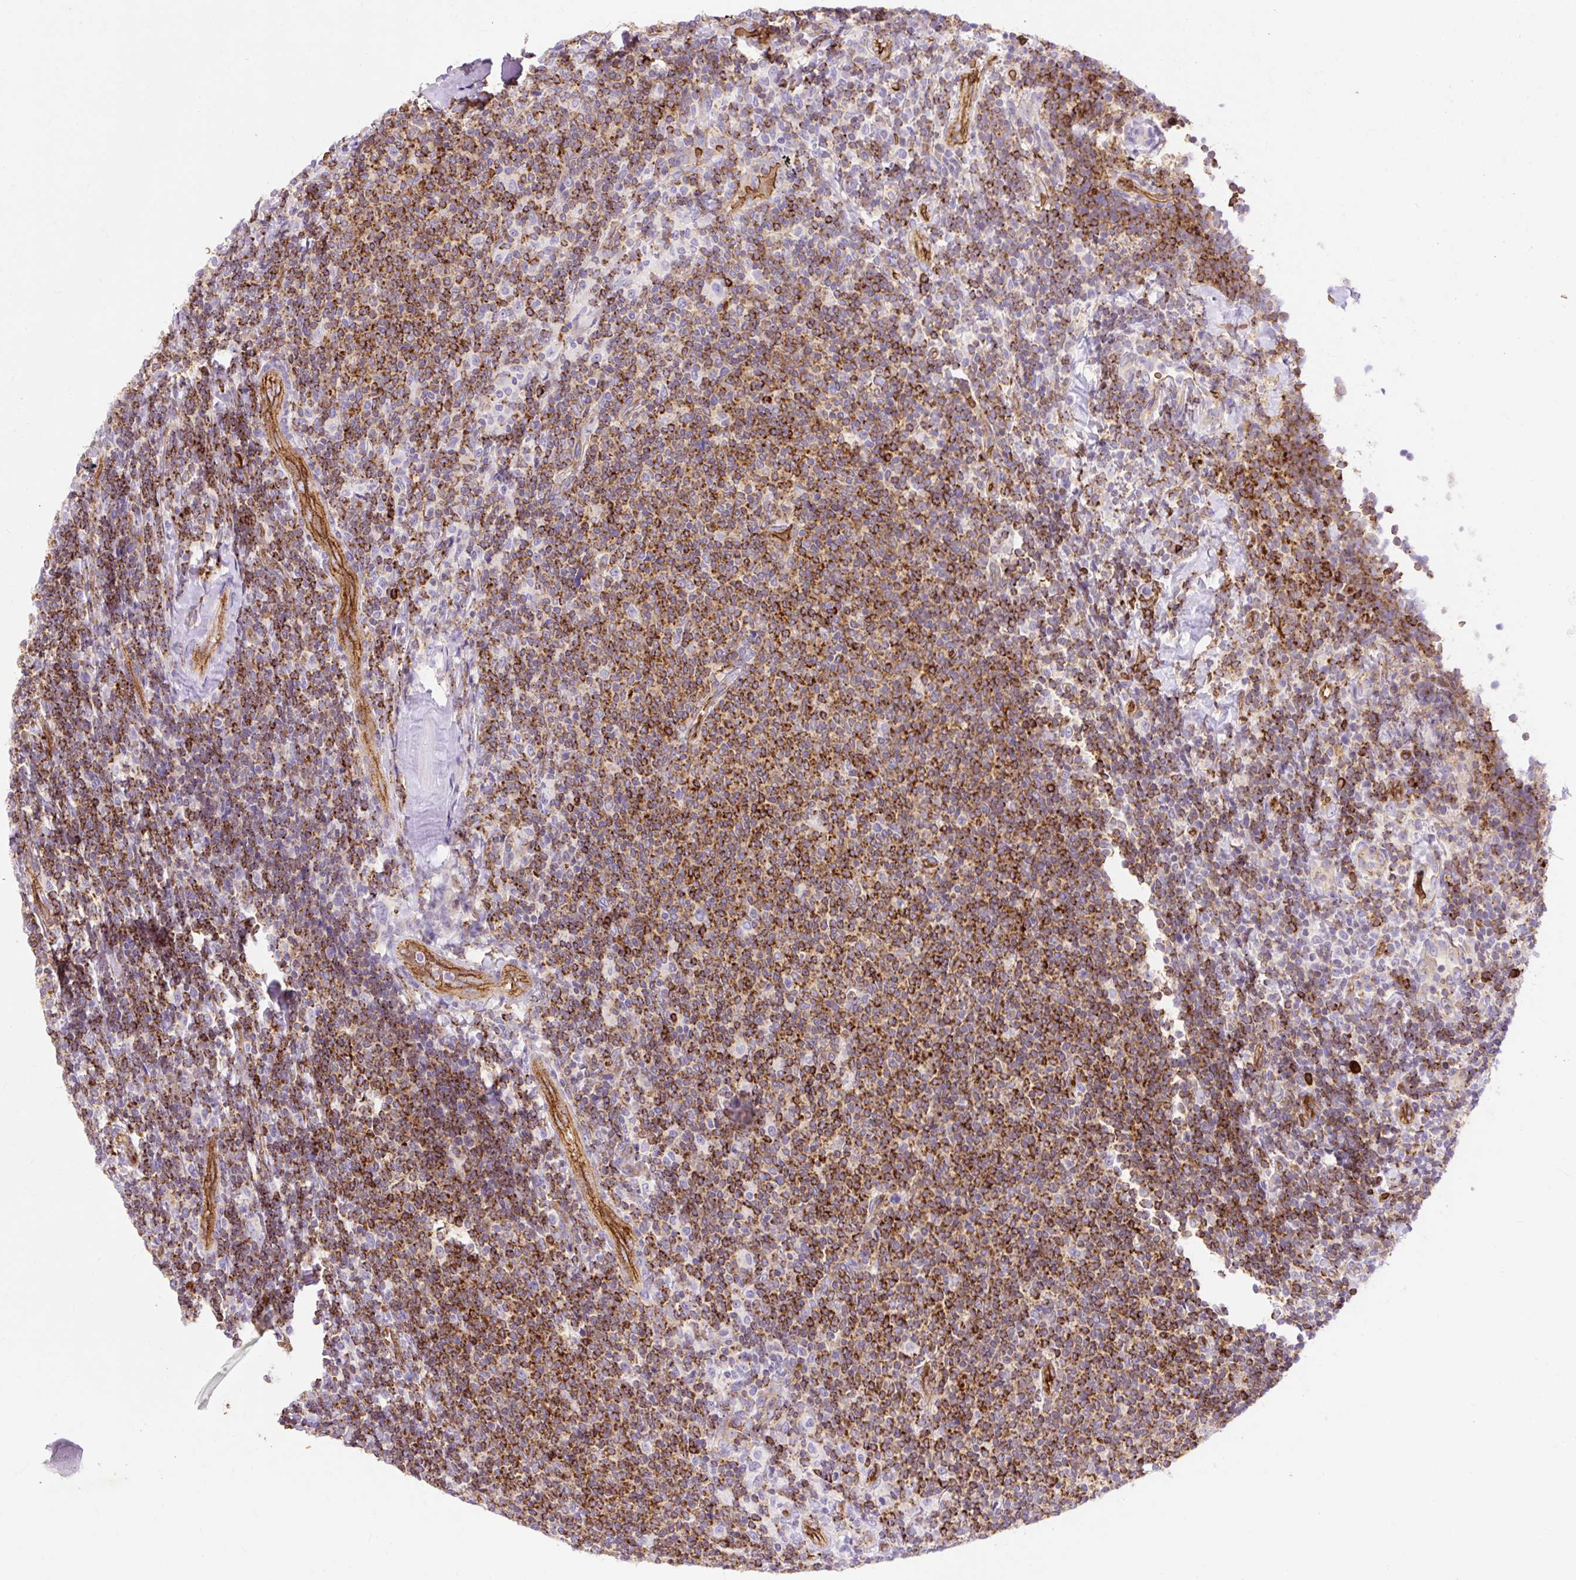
{"staining": {"intensity": "strong", "quantity": ">75%", "location": "cytoplasmic/membranous"}, "tissue": "lymphoma", "cell_type": "Tumor cells", "image_type": "cancer", "snomed": [{"axis": "morphology", "description": "Malignant lymphoma, non-Hodgkin's type, Low grade"}, {"axis": "topography", "description": "Lymph node"}], "caption": "Immunohistochemical staining of human low-grade malignant lymphoma, non-Hodgkin's type demonstrates strong cytoplasmic/membranous protein staining in approximately >75% of tumor cells.", "gene": "HIP1R", "patient": {"sex": "male", "age": 52}}